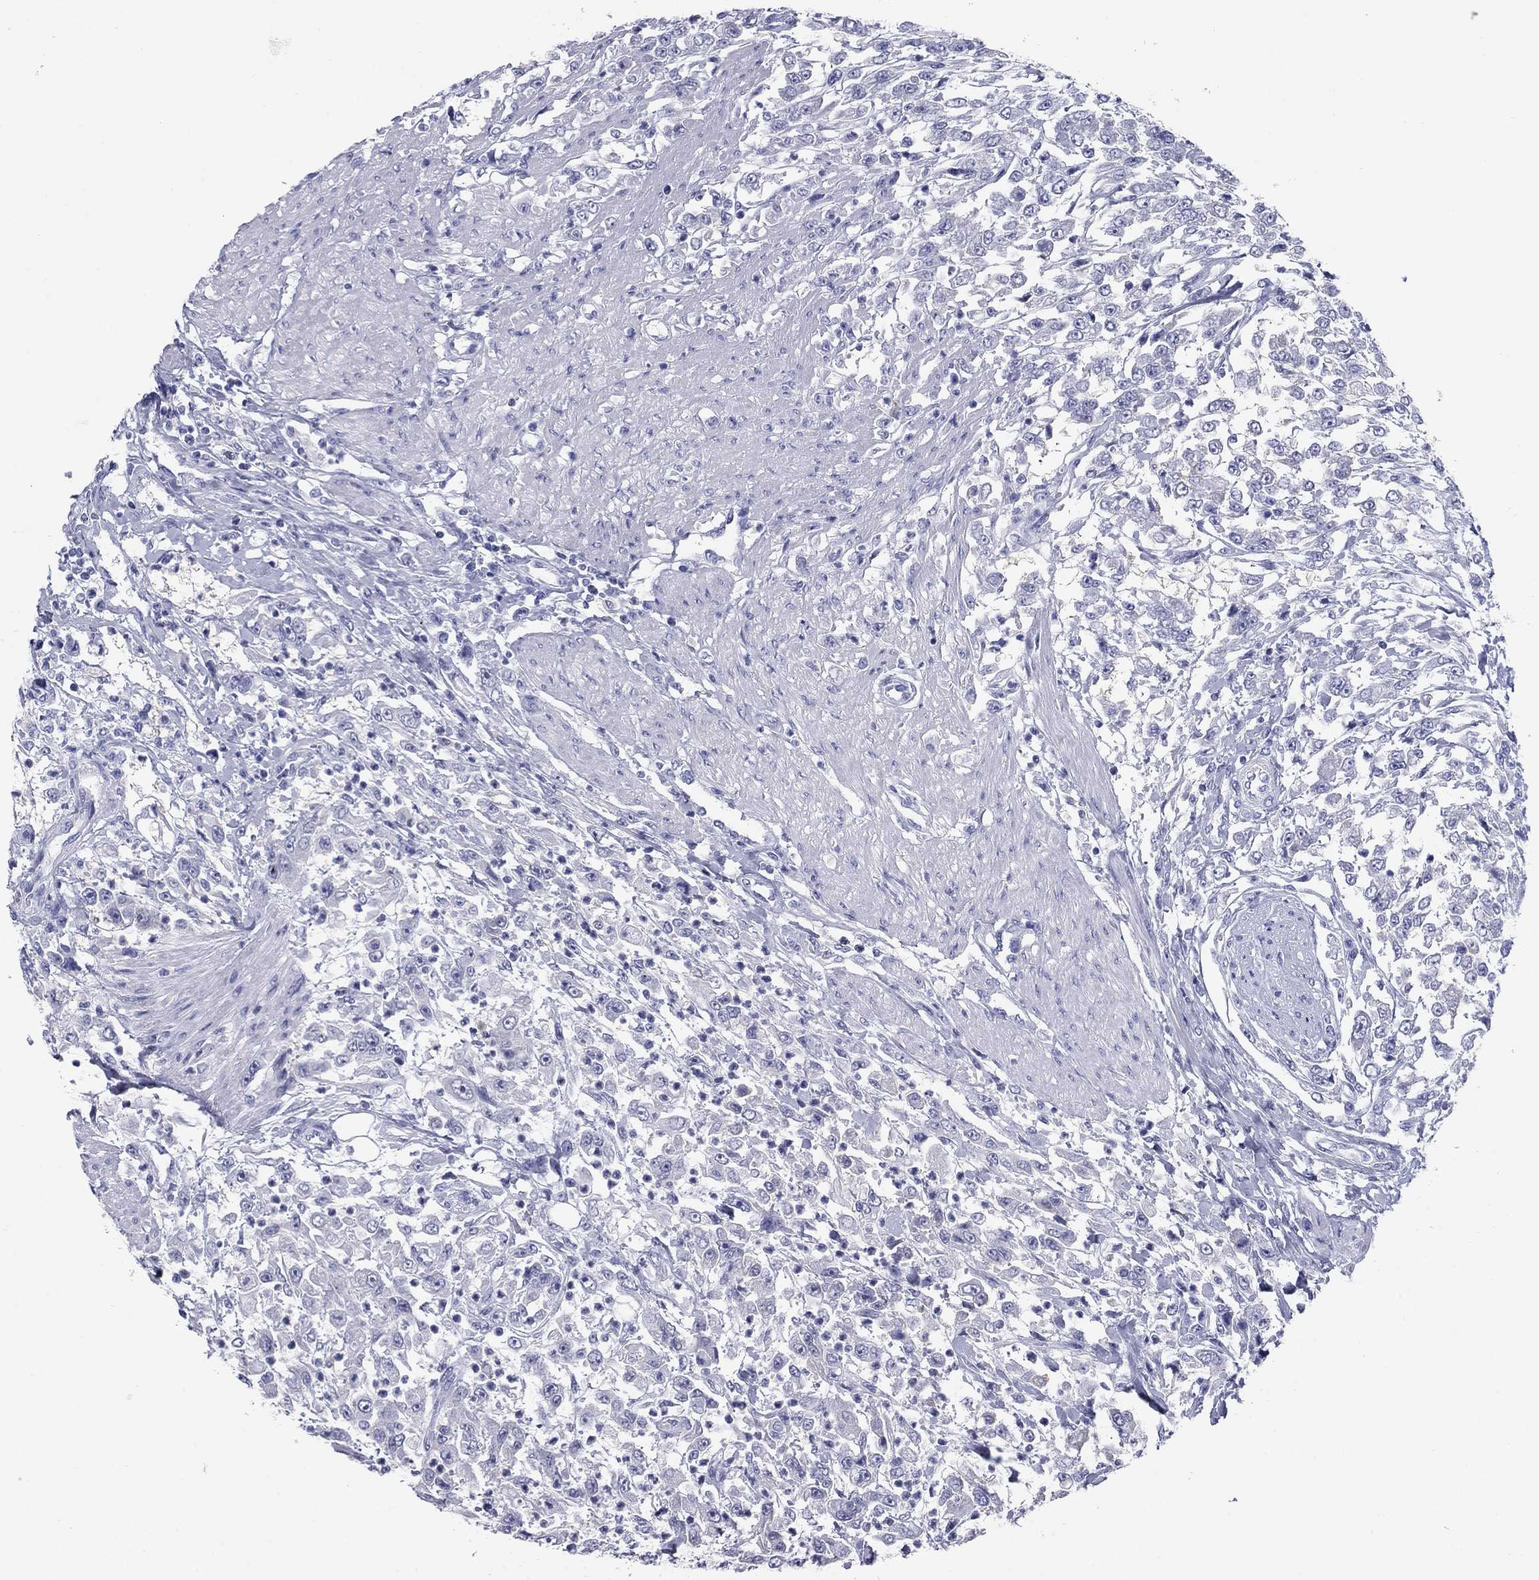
{"staining": {"intensity": "negative", "quantity": "none", "location": "none"}, "tissue": "urothelial cancer", "cell_type": "Tumor cells", "image_type": "cancer", "snomed": [{"axis": "morphology", "description": "Urothelial carcinoma, High grade"}, {"axis": "topography", "description": "Urinary bladder"}], "caption": "Micrograph shows no protein staining in tumor cells of high-grade urothelial carcinoma tissue. (Brightfield microscopy of DAB immunohistochemistry at high magnification).", "gene": "NPPA", "patient": {"sex": "male", "age": 46}}